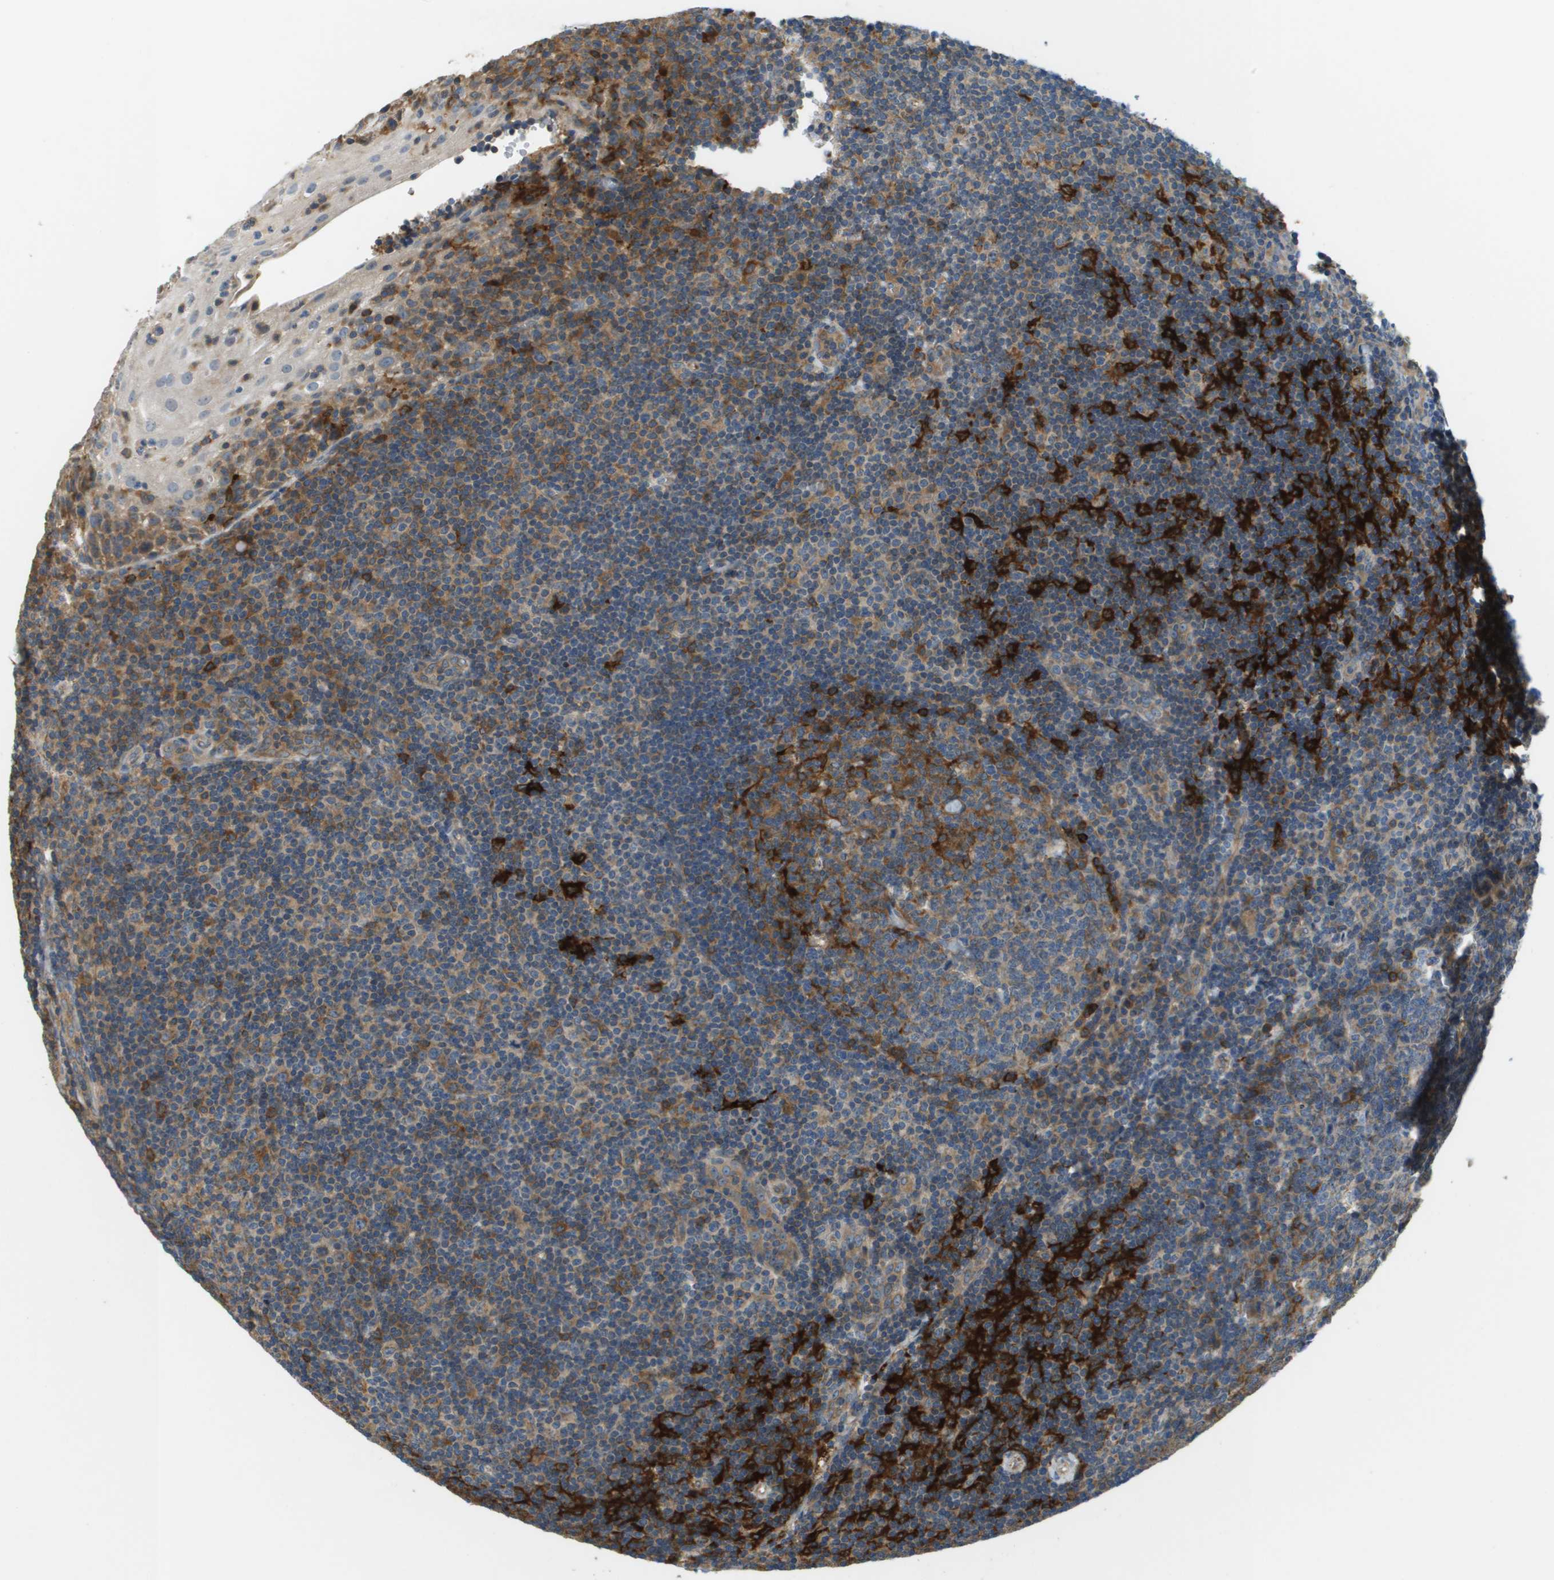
{"staining": {"intensity": "strong", "quantity": "25%-75%", "location": "cytoplasmic/membranous"}, "tissue": "tonsil", "cell_type": "Germinal center cells", "image_type": "normal", "snomed": [{"axis": "morphology", "description": "Normal tissue, NOS"}, {"axis": "topography", "description": "Tonsil"}], "caption": "Tonsil stained with DAB (3,3'-diaminobenzidine) IHC exhibits high levels of strong cytoplasmic/membranous expression in about 25%-75% of germinal center cells.", "gene": "SAMSN1", "patient": {"sex": "male", "age": 37}}